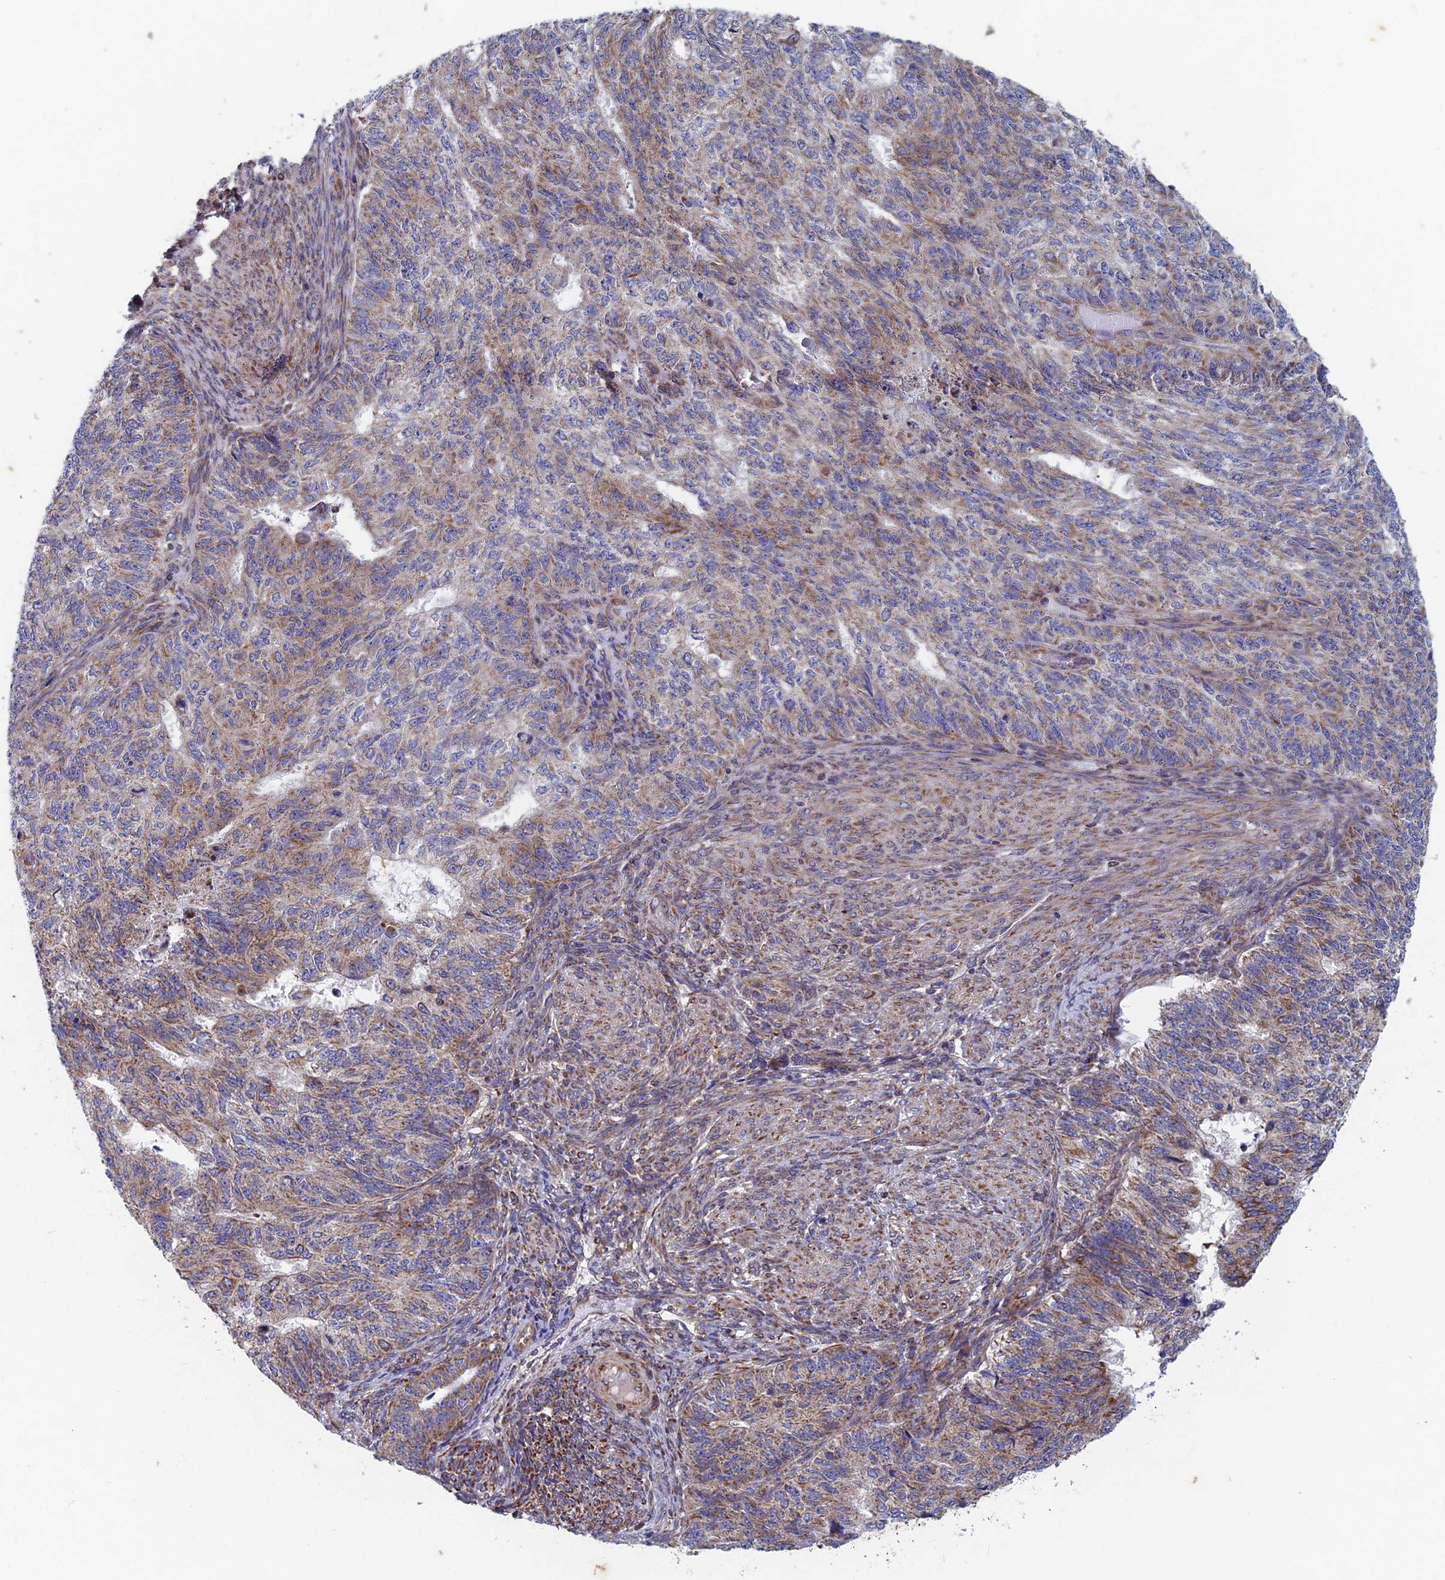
{"staining": {"intensity": "moderate", "quantity": "<25%", "location": "cytoplasmic/membranous"}, "tissue": "endometrial cancer", "cell_type": "Tumor cells", "image_type": "cancer", "snomed": [{"axis": "morphology", "description": "Adenocarcinoma, NOS"}, {"axis": "topography", "description": "Endometrium"}], "caption": "Brown immunohistochemical staining in endometrial cancer (adenocarcinoma) displays moderate cytoplasmic/membranous expression in approximately <25% of tumor cells.", "gene": "AP4S1", "patient": {"sex": "female", "age": 32}}